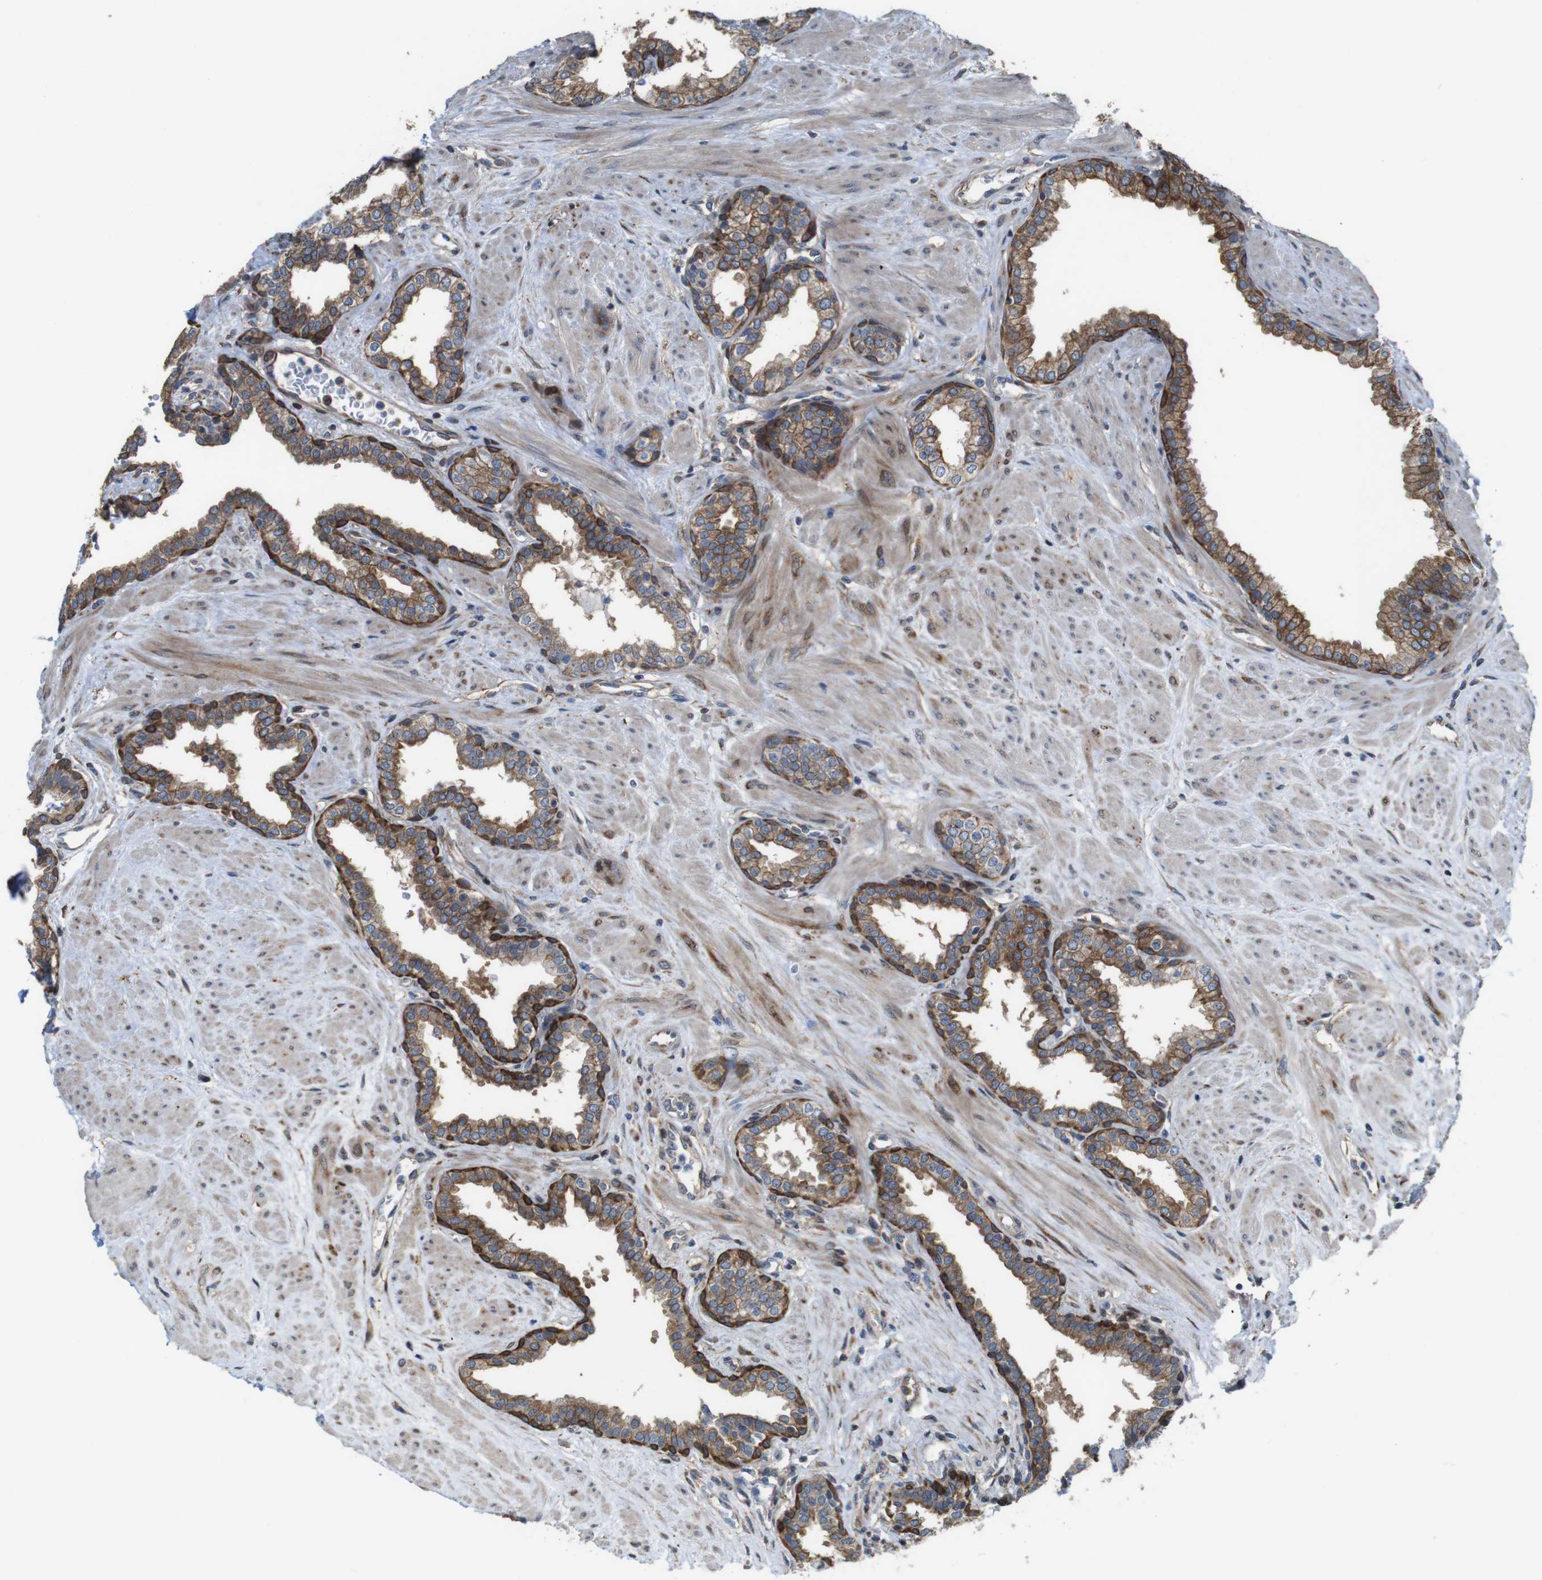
{"staining": {"intensity": "moderate", "quantity": ">75%", "location": "cytoplasmic/membranous"}, "tissue": "prostate", "cell_type": "Glandular cells", "image_type": "normal", "snomed": [{"axis": "morphology", "description": "Normal tissue, NOS"}, {"axis": "topography", "description": "Prostate"}], "caption": "This micrograph displays immunohistochemistry (IHC) staining of benign human prostate, with medium moderate cytoplasmic/membranous staining in approximately >75% of glandular cells.", "gene": "PCOLCE2", "patient": {"sex": "male", "age": 51}}